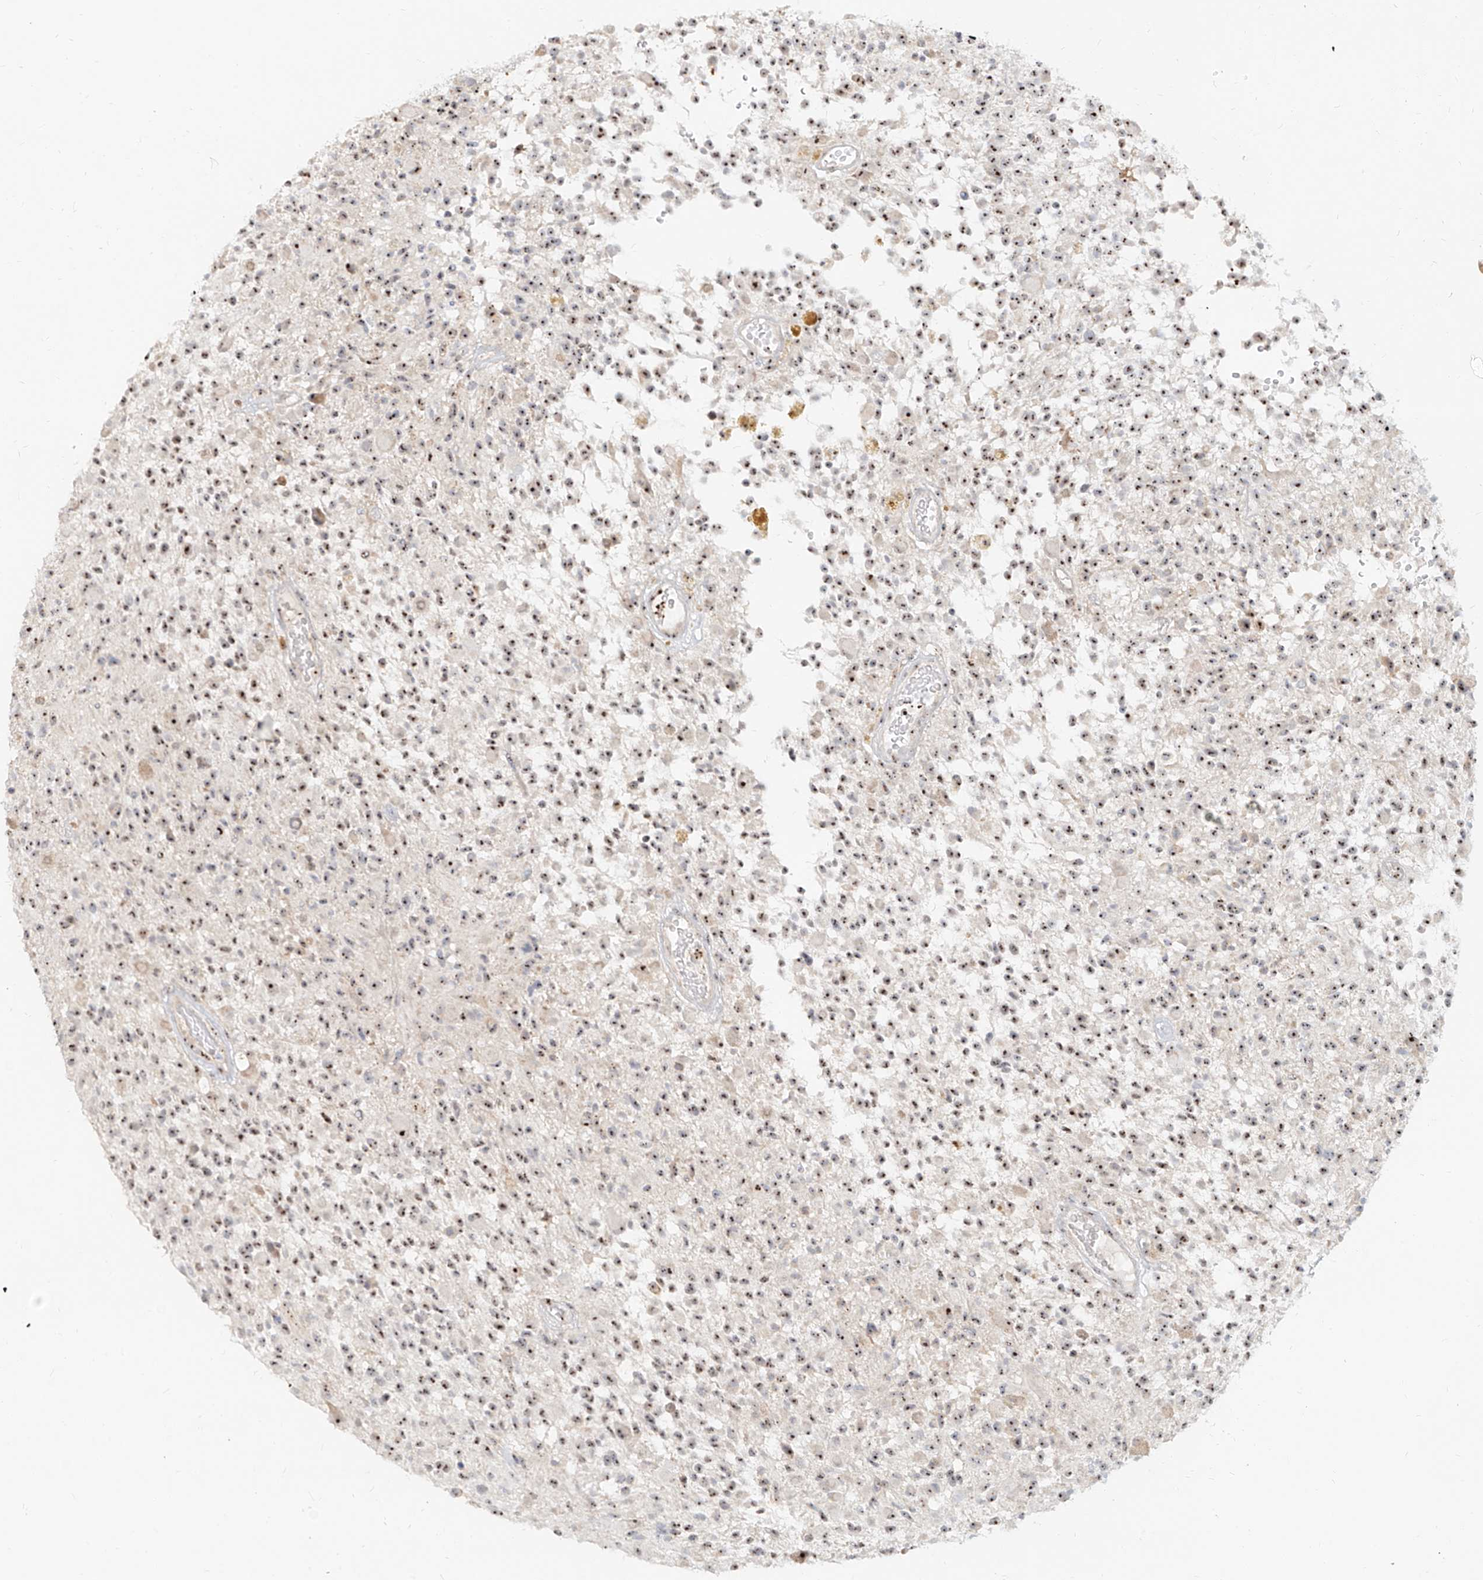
{"staining": {"intensity": "moderate", "quantity": ">75%", "location": "nuclear"}, "tissue": "glioma", "cell_type": "Tumor cells", "image_type": "cancer", "snomed": [{"axis": "morphology", "description": "Glioma, malignant, High grade"}, {"axis": "morphology", "description": "Glioblastoma, NOS"}, {"axis": "topography", "description": "Brain"}], "caption": "Tumor cells reveal moderate nuclear expression in approximately >75% of cells in glioma. Nuclei are stained in blue.", "gene": "BYSL", "patient": {"sex": "male", "age": 60}}